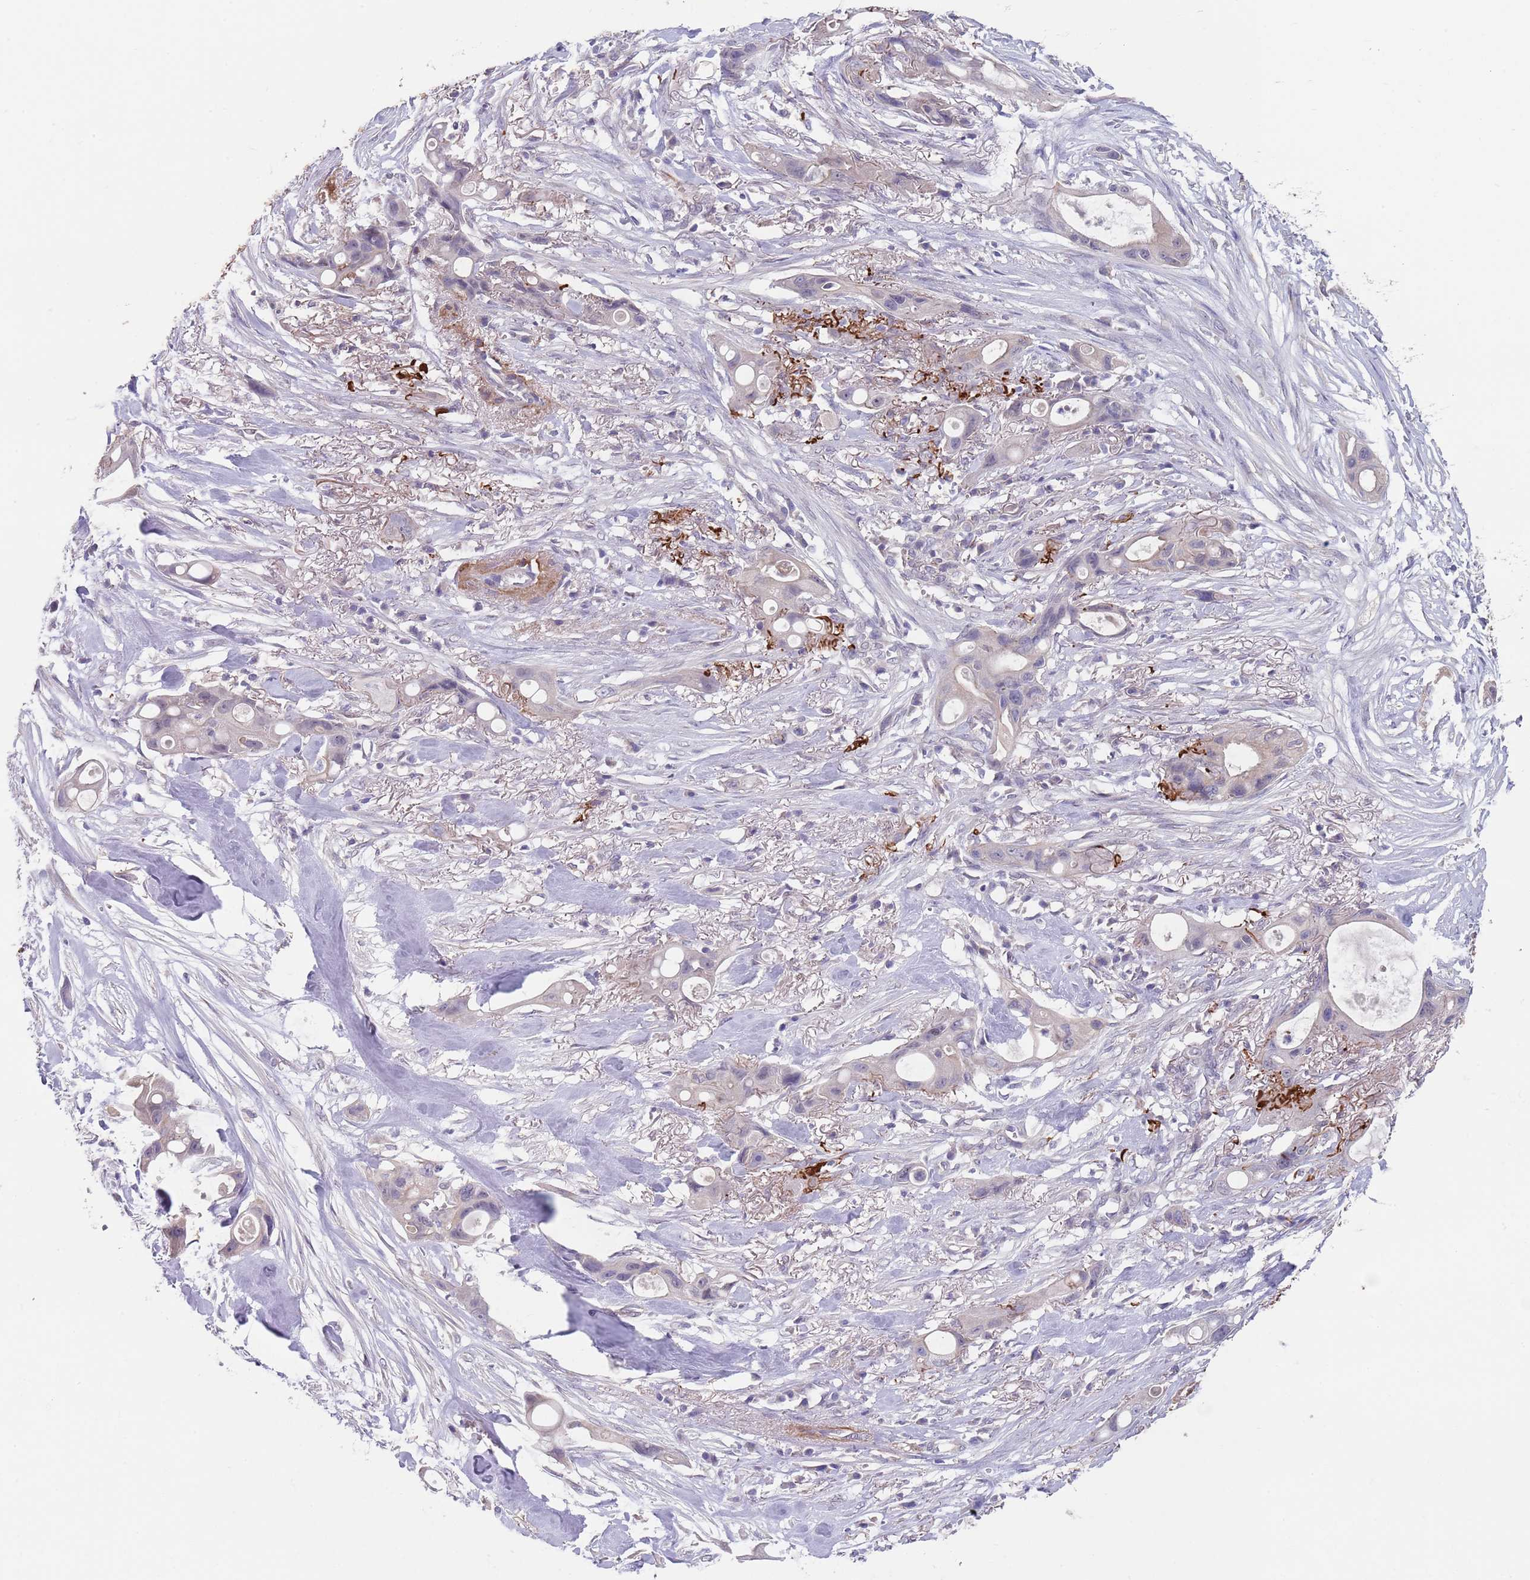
{"staining": {"intensity": "negative", "quantity": "none", "location": "none"}, "tissue": "ovarian cancer", "cell_type": "Tumor cells", "image_type": "cancer", "snomed": [{"axis": "morphology", "description": "Cystadenocarcinoma, mucinous, NOS"}, {"axis": "topography", "description": "Ovary"}], "caption": "Immunohistochemistry micrograph of ovarian cancer (mucinous cystadenocarcinoma) stained for a protein (brown), which shows no staining in tumor cells.", "gene": "RNF169", "patient": {"sex": "female", "age": 70}}